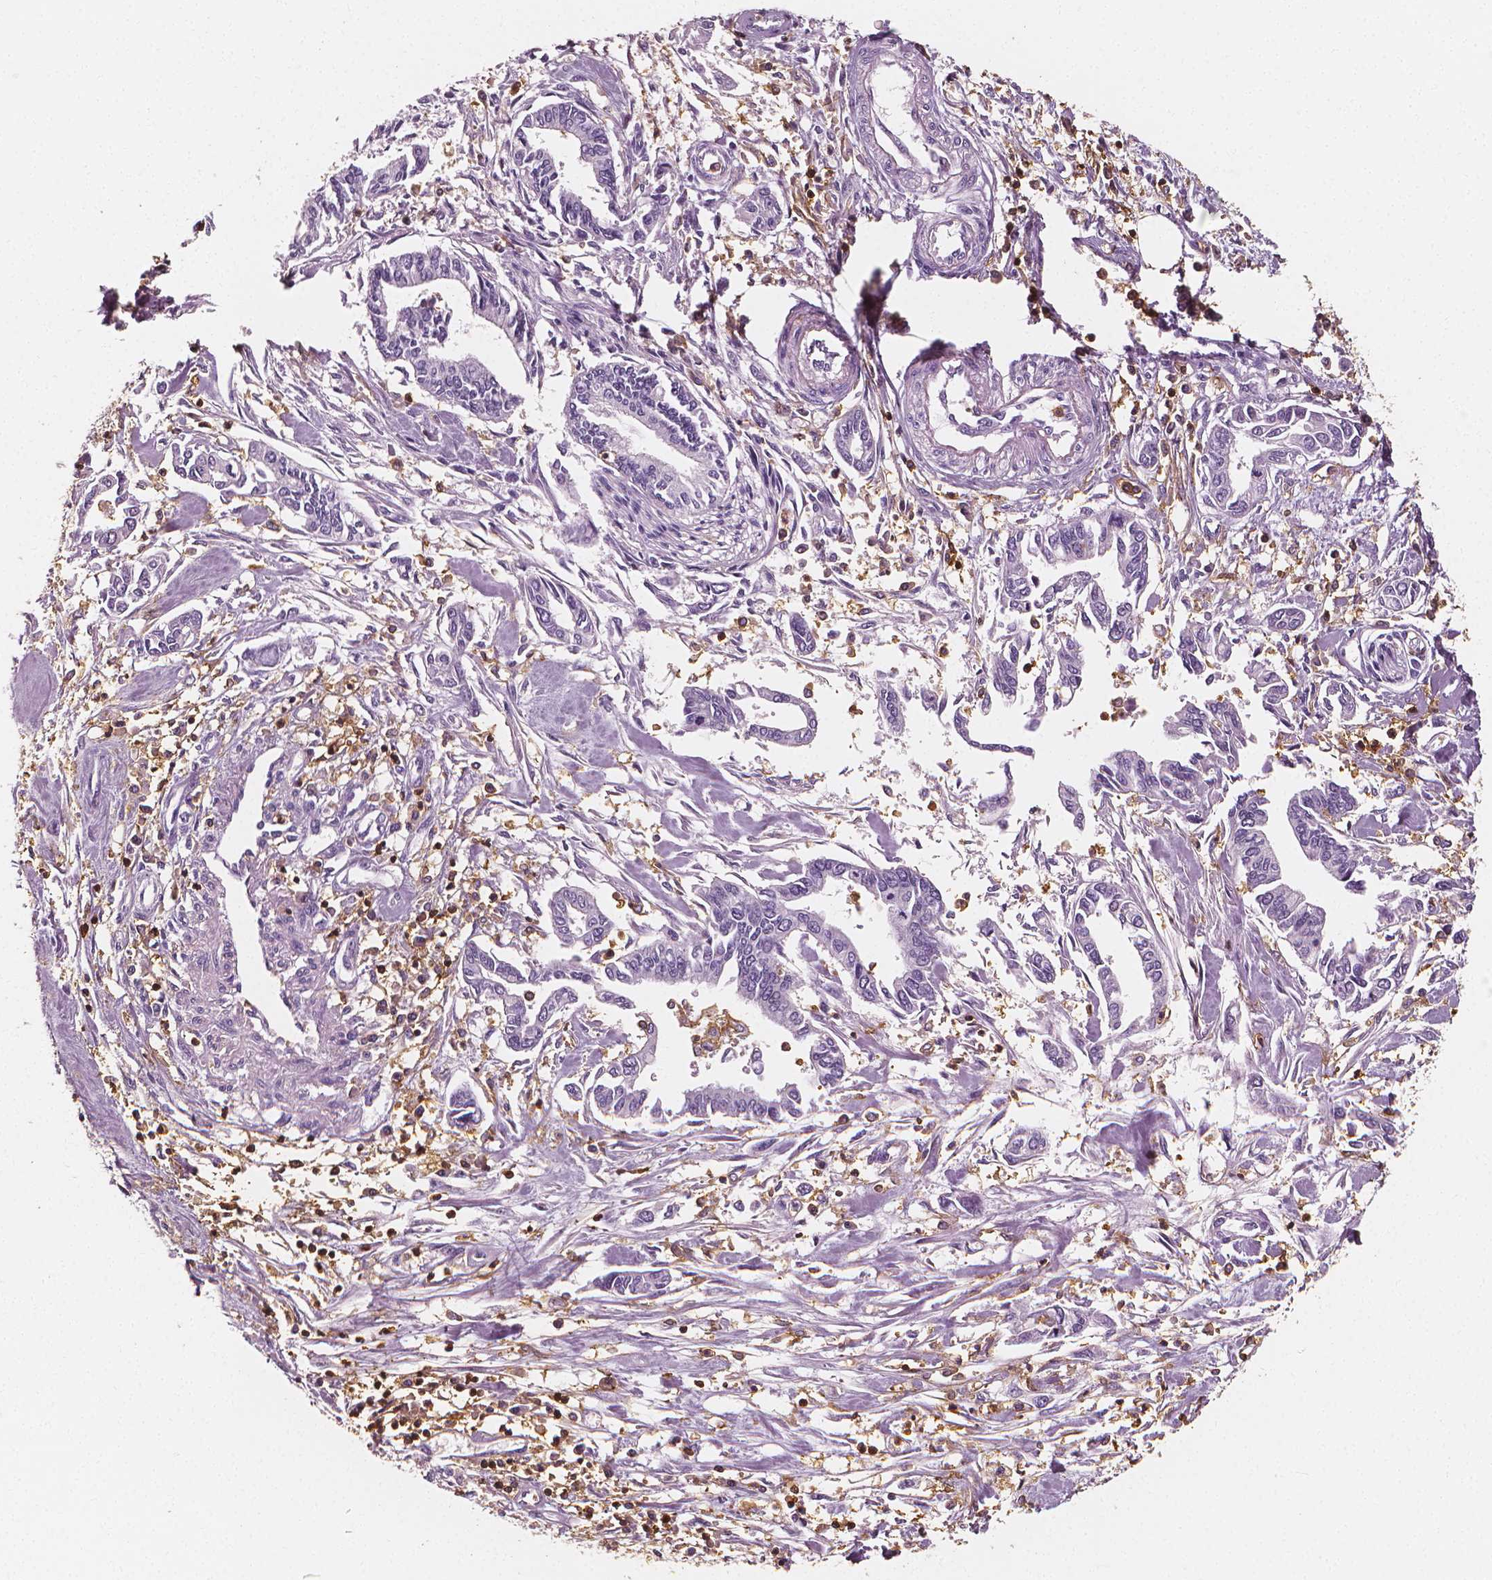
{"staining": {"intensity": "negative", "quantity": "none", "location": "none"}, "tissue": "pancreatic cancer", "cell_type": "Tumor cells", "image_type": "cancer", "snomed": [{"axis": "morphology", "description": "Adenocarcinoma, NOS"}, {"axis": "topography", "description": "Pancreas"}], "caption": "This histopathology image is of pancreatic cancer (adenocarcinoma) stained with IHC to label a protein in brown with the nuclei are counter-stained blue. There is no expression in tumor cells.", "gene": "PTPRC", "patient": {"sex": "male", "age": 60}}